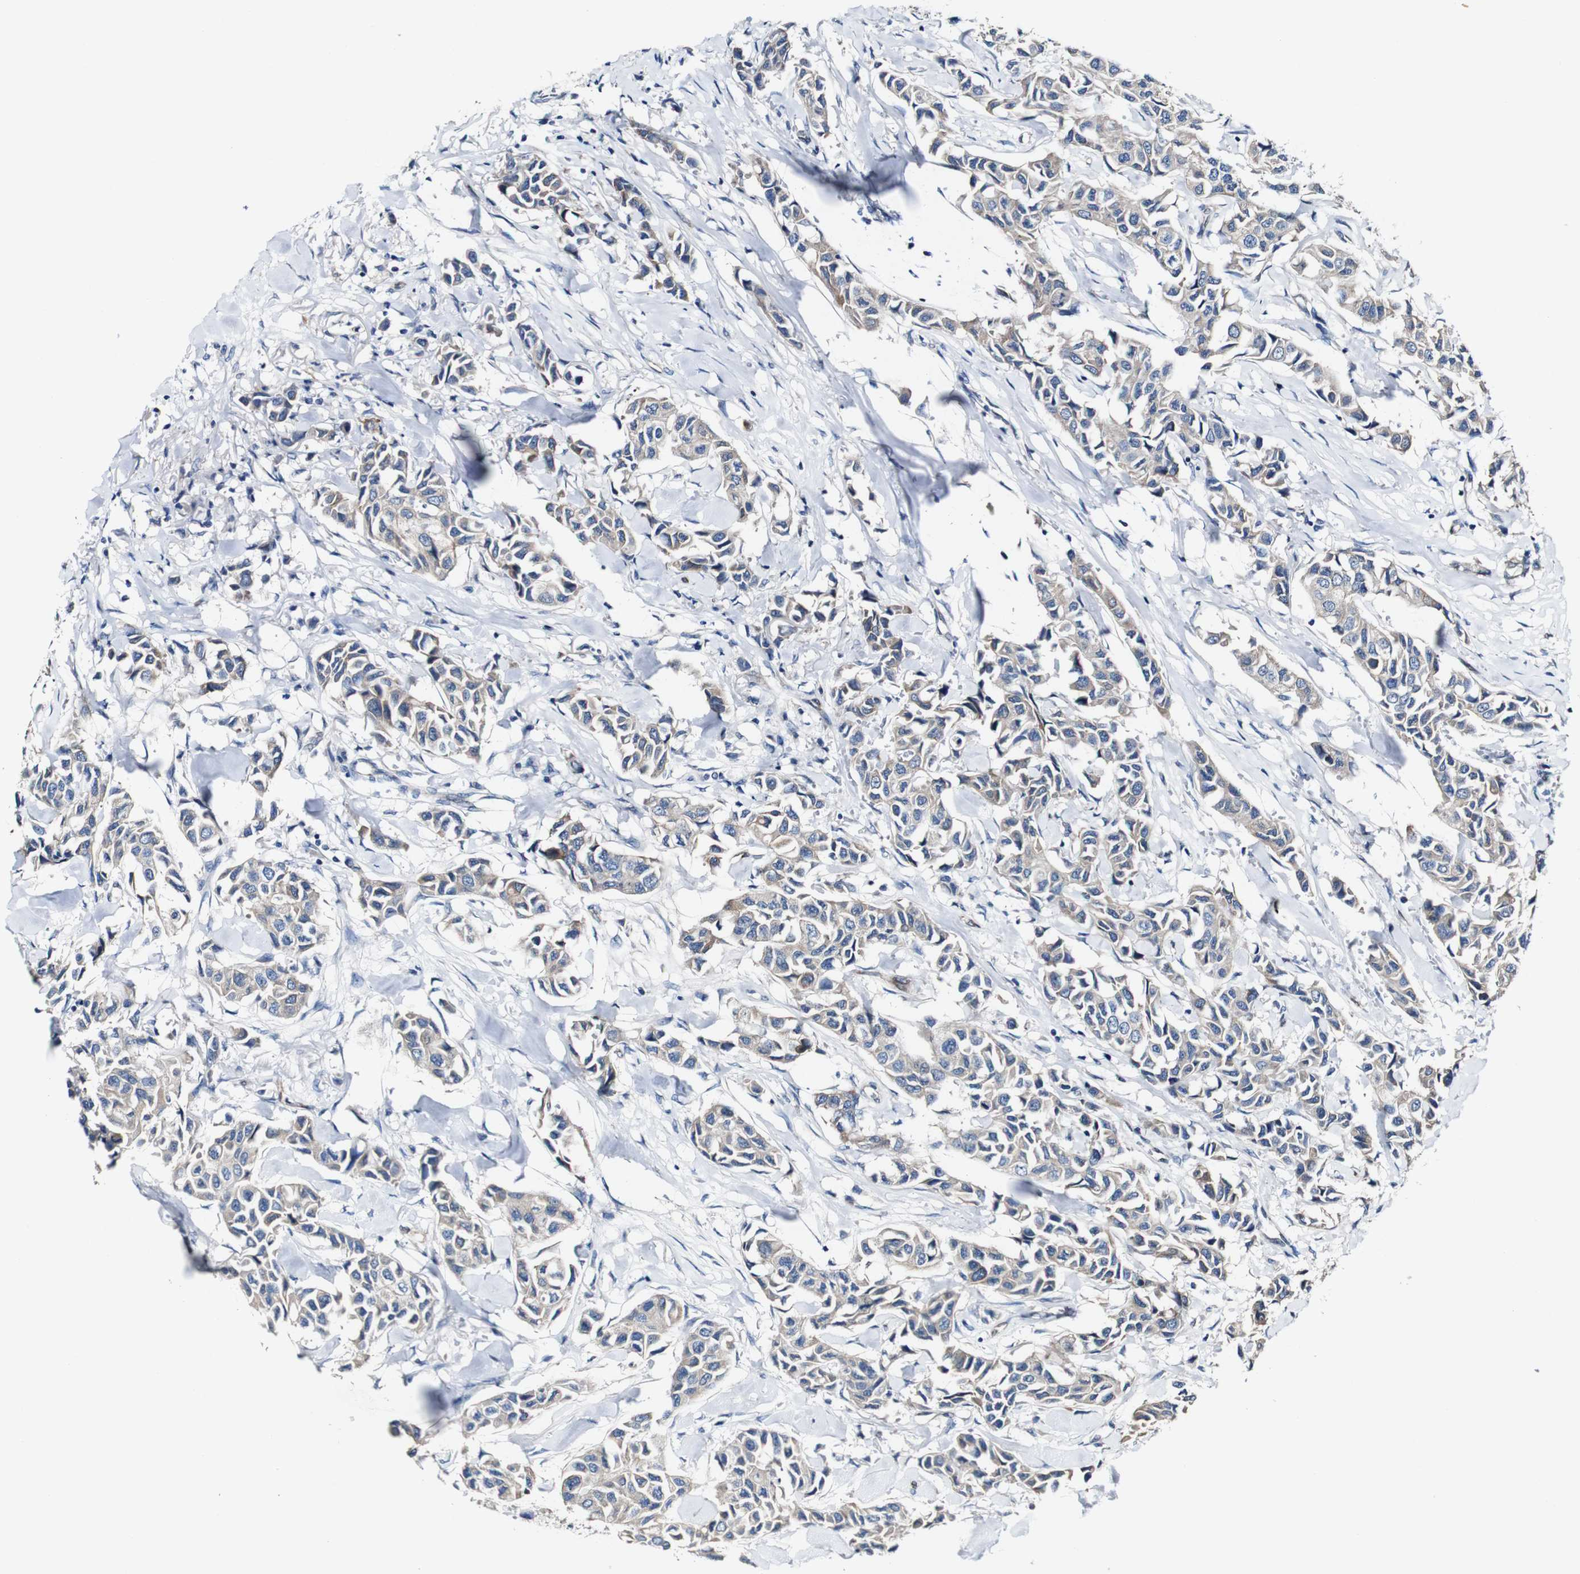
{"staining": {"intensity": "weak", "quantity": "<25%", "location": "cytoplasmic/membranous"}, "tissue": "breast cancer", "cell_type": "Tumor cells", "image_type": "cancer", "snomed": [{"axis": "morphology", "description": "Duct carcinoma"}, {"axis": "topography", "description": "Breast"}], "caption": "High power microscopy micrograph of an IHC photomicrograph of breast cancer (invasive ductal carcinoma), revealing no significant staining in tumor cells. Nuclei are stained in blue.", "gene": "GRAMD1A", "patient": {"sex": "female", "age": 80}}